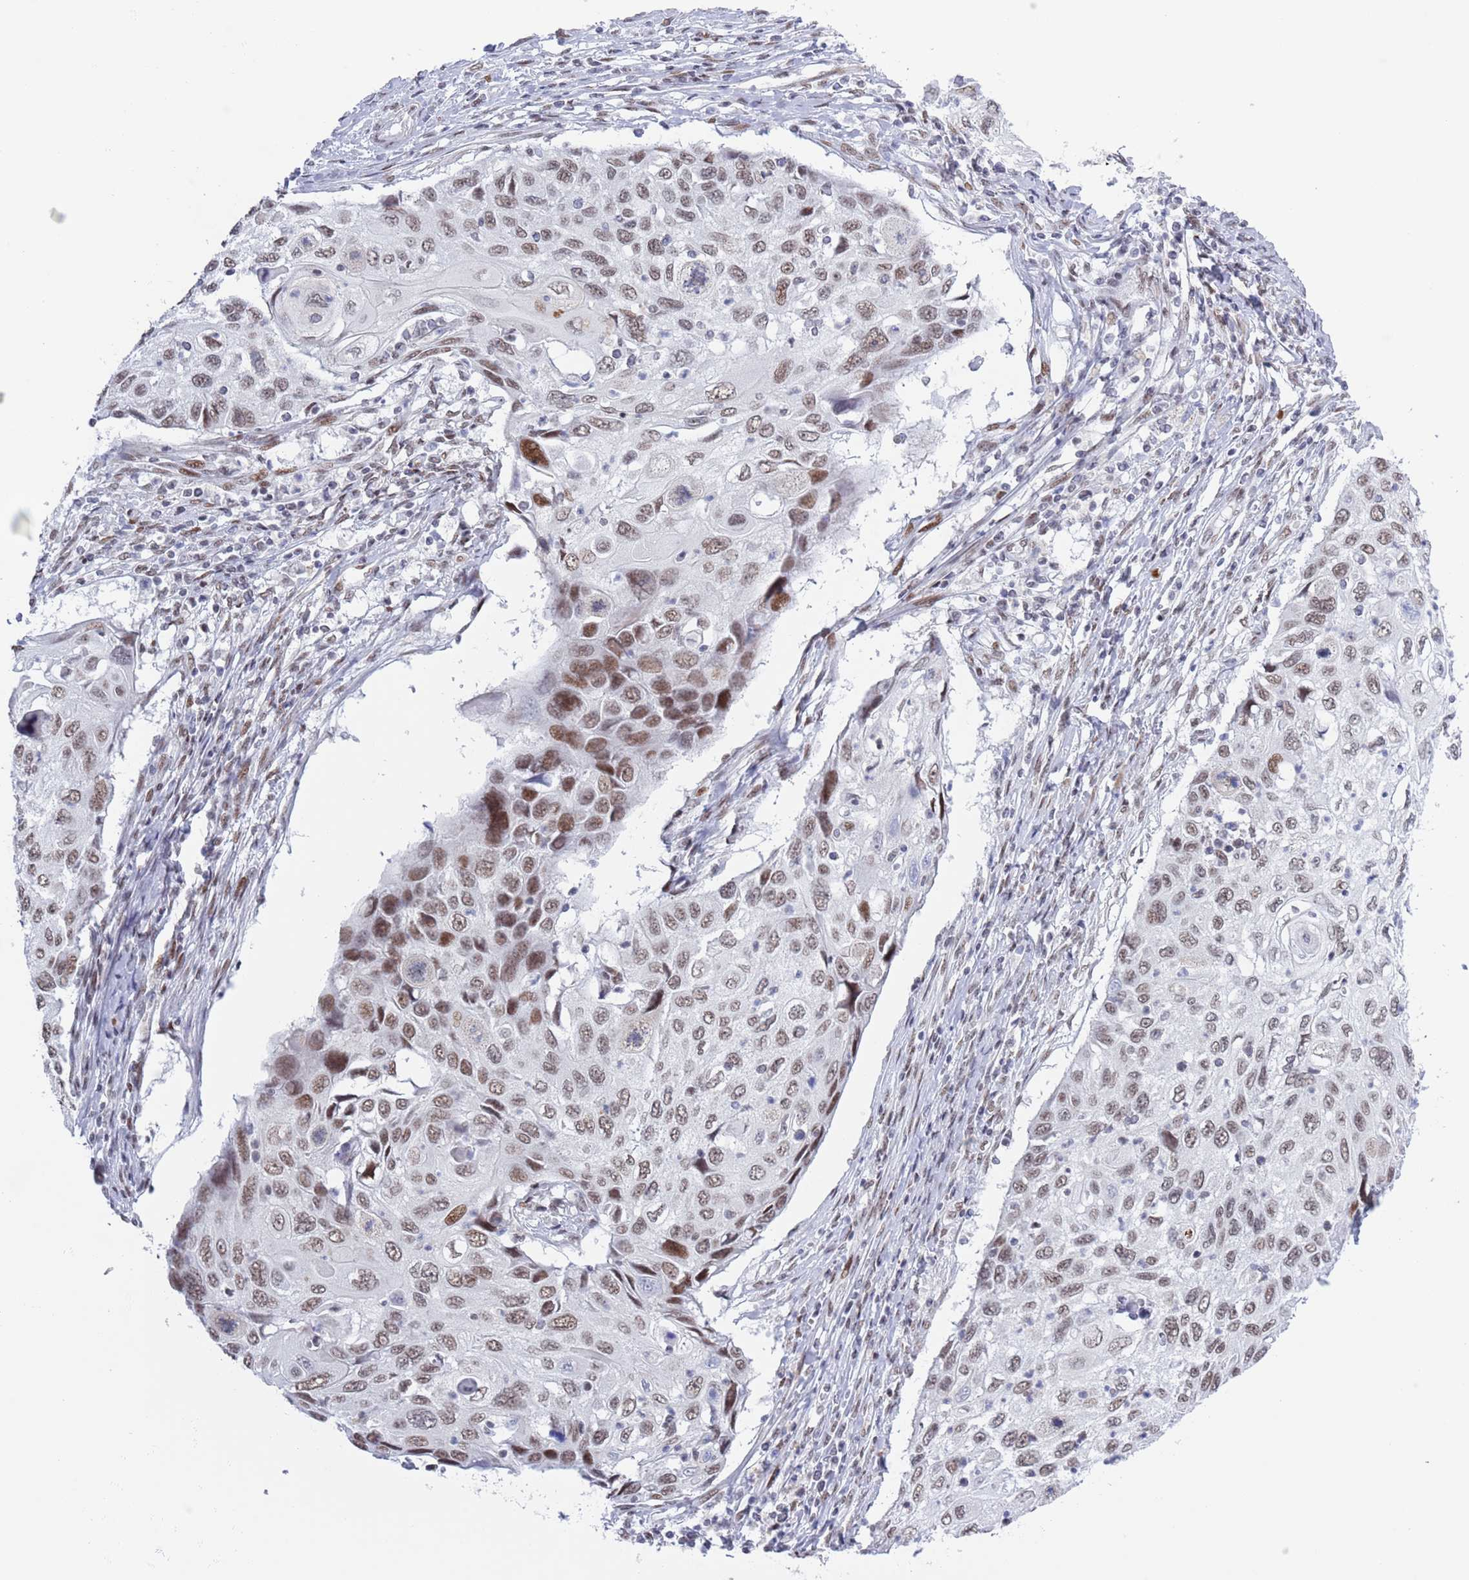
{"staining": {"intensity": "moderate", "quantity": ">75%", "location": "nuclear"}, "tissue": "cervical cancer", "cell_type": "Tumor cells", "image_type": "cancer", "snomed": [{"axis": "morphology", "description": "Squamous cell carcinoma, NOS"}, {"axis": "topography", "description": "Cervix"}], "caption": "A photomicrograph of human squamous cell carcinoma (cervical) stained for a protein displays moderate nuclear brown staining in tumor cells.", "gene": "ZNF382", "patient": {"sex": "female", "age": 70}}